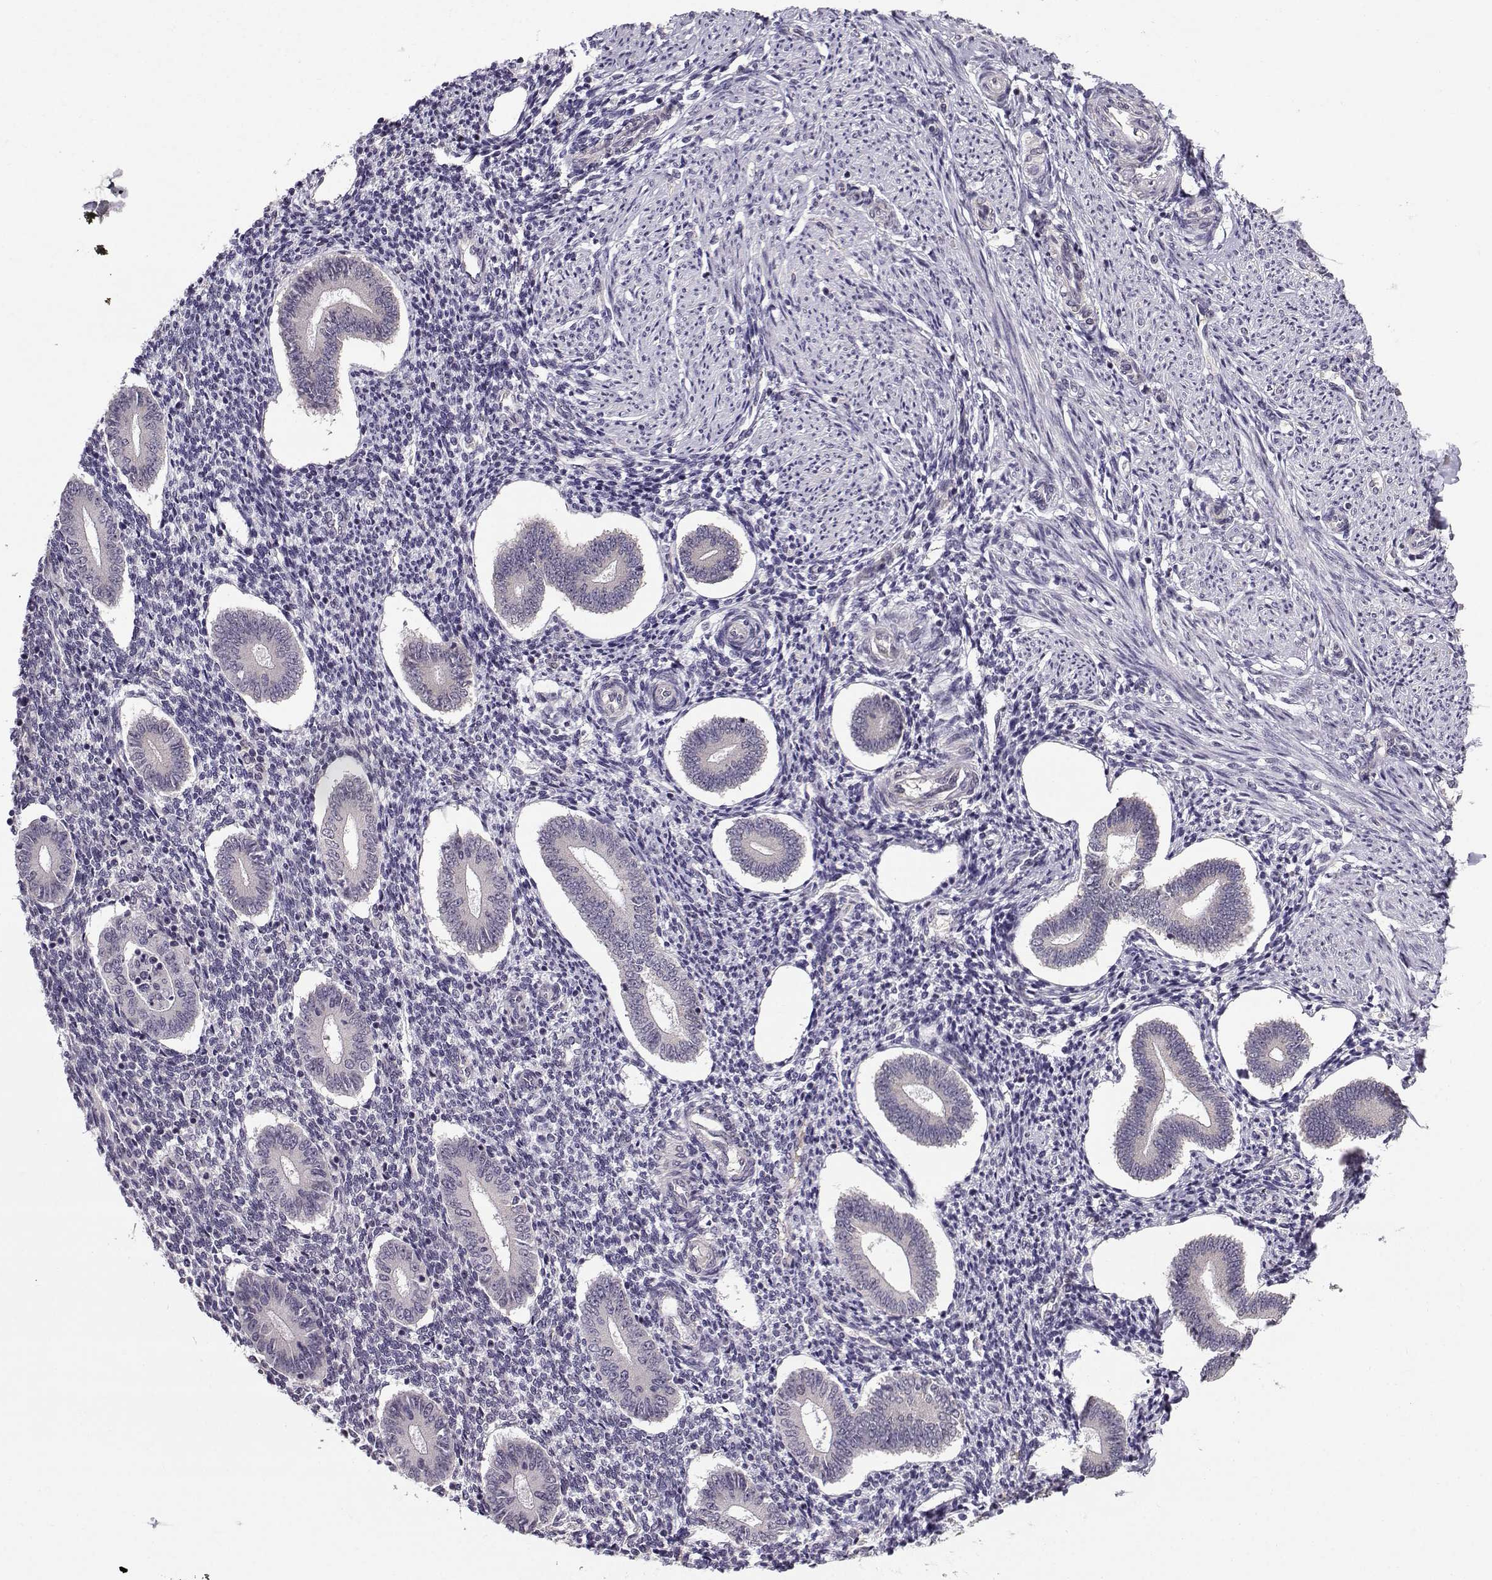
{"staining": {"intensity": "negative", "quantity": "none", "location": "none"}, "tissue": "endometrium", "cell_type": "Cells in endometrial stroma", "image_type": "normal", "snomed": [{"axis": "morphology", "description": "Normal tissue, NOS"}, {"axis": "topography", "description": "Endometrium"}], "caption": "An image of human endometrium is negative for staining in cells in endometrial stroma. (Brightfield microscopy of DAB (3,3'-diaminobenzidine) immunohistochemistry (IHC) at high magnification).", "gene": "TSPYL5", "patient": {"sex": "female", "age": 40}}